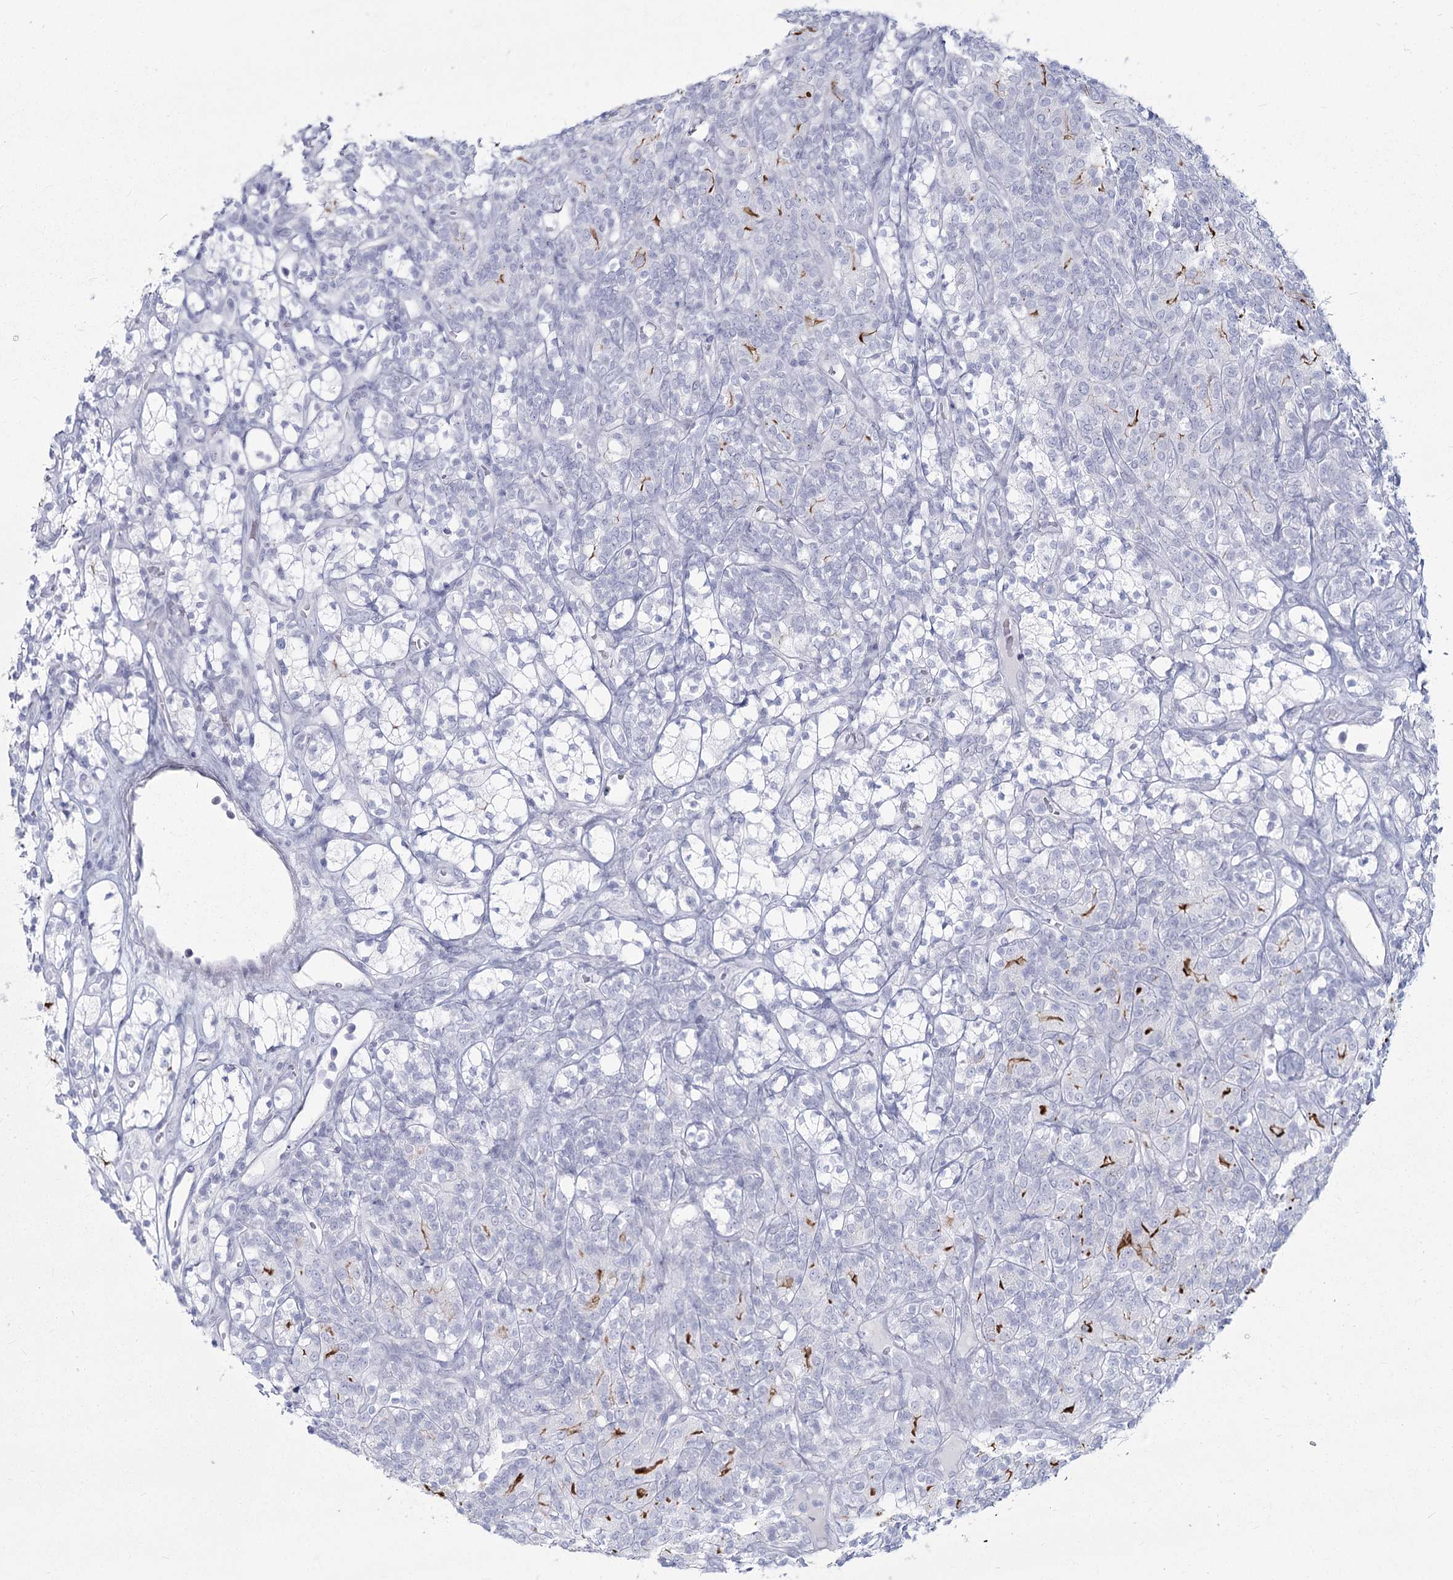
{"staining": {"intensity": "moderate", "quantity": "<25%", "location": "cytoplasmic/membranous"}, "tissue": "renal cancer", "cell_type": "Tumor cells", "image_type": "cancer", "snomed": [{"axis": "morphology", "description": "Adenocarcinoma, NOS"}, {"axis": "topography", "description": "Kidney"}], "caption": "Renal cancer tissue exhibits moderate cytoplasmic/membranous expression in about <25% of tumor cells, visualized by immunohistochemistry. (IHC, brightfield microscopy, high magnification).", "gene": "SLC6A19", "patient": {"sex": "male", "age": 77}}